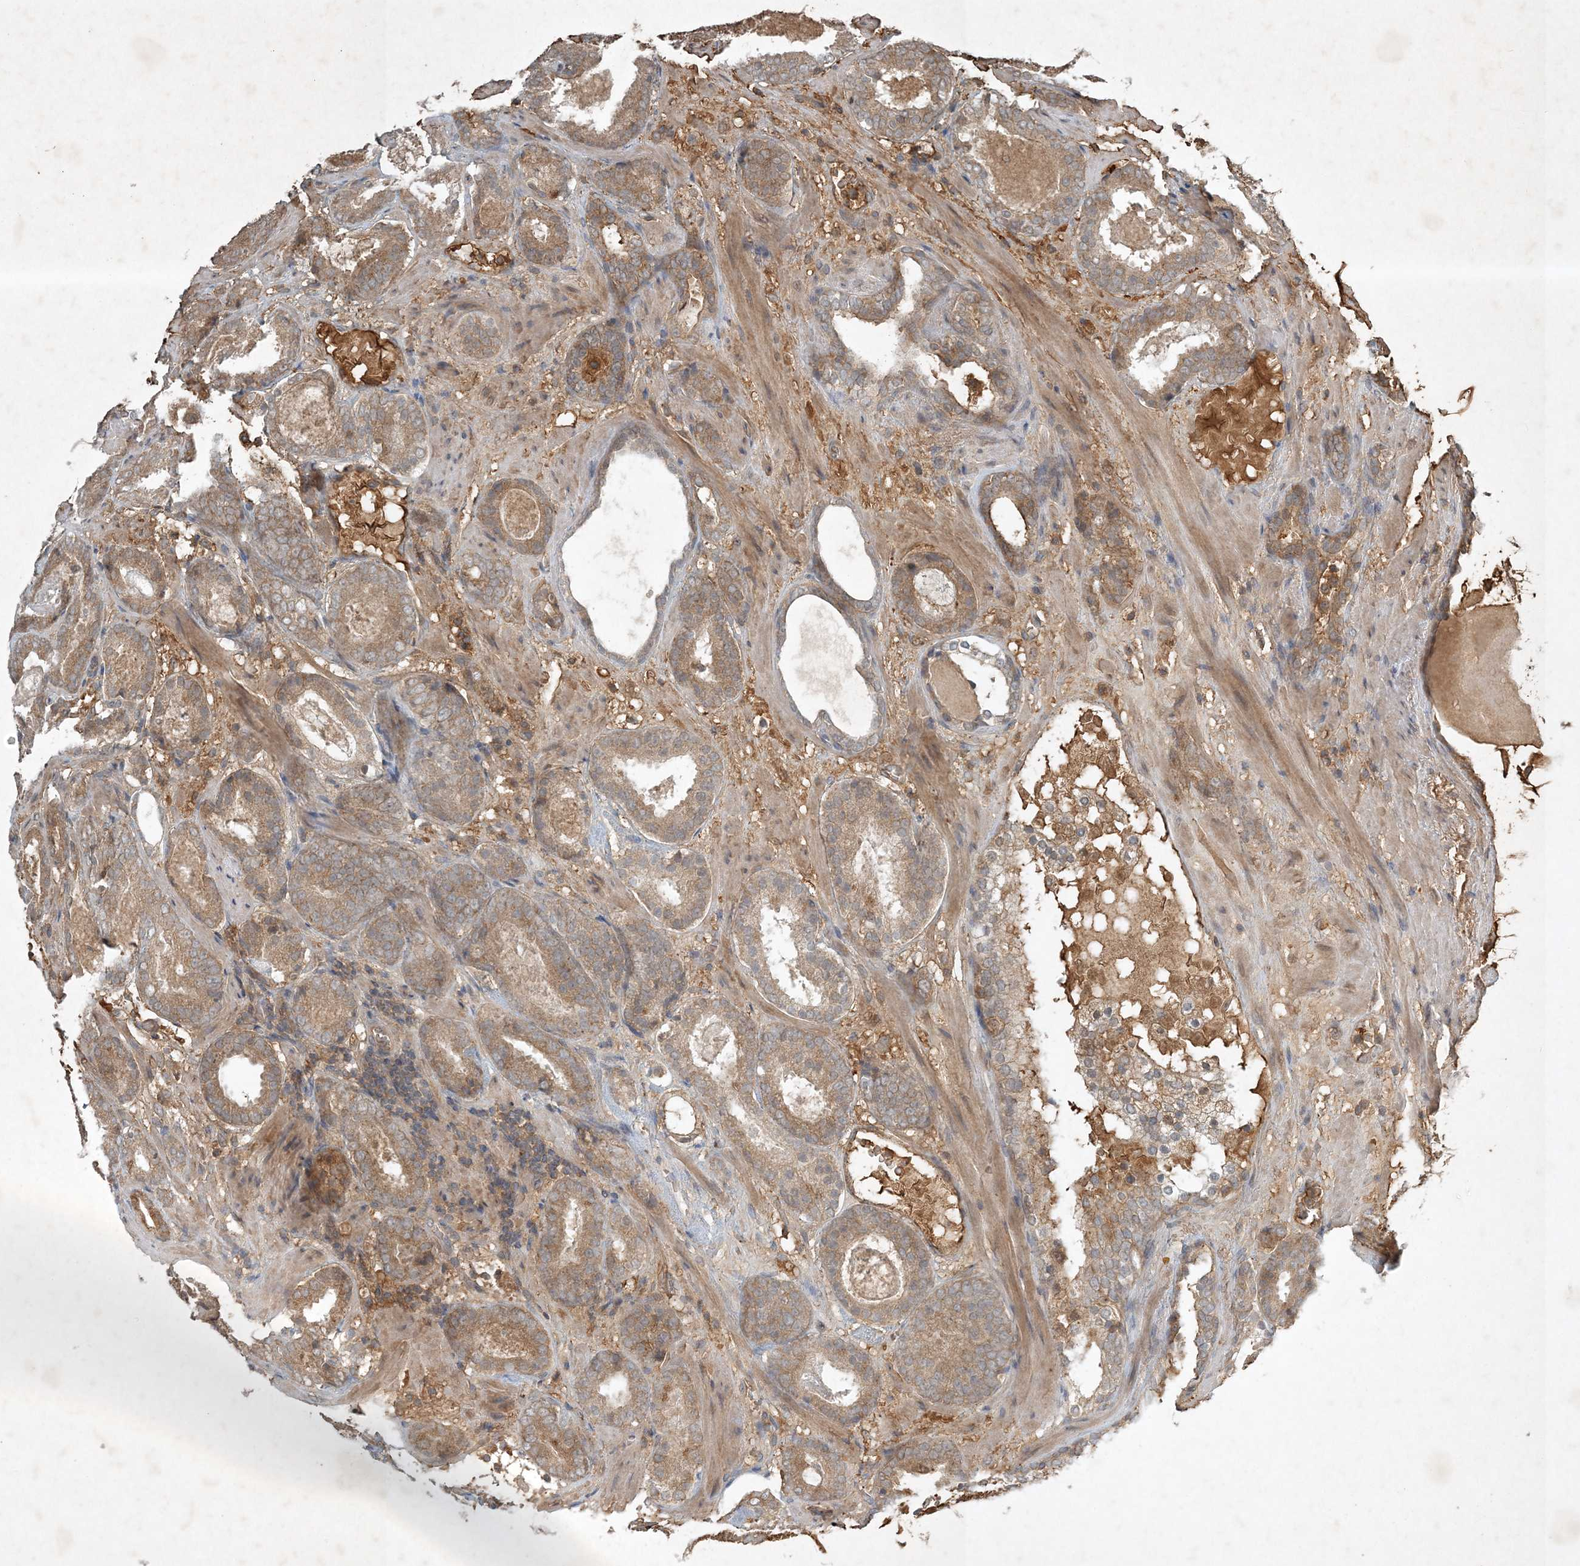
{"staining": {"intensity": "moderate", "quantity": ">75%", "location": "cytoplasmic/membranous"}, "tissue": "prostate cancer", "cell_type": "Tumor cells", "image_type": "cancer", "snomed": [{"axis": "morphology", "description": "Adenocarcinoma, Low grade"}, {"axis": "topography", "description": "Prostate"}], "caption": "IHC staining of prostate cancer (low-grade adenocarcinoma), which displays medium levels of moderate cytoplasmic/membranous staining in approximately >75% of tumor cells indicating moderate cytoplasmic/membranous protein expression. The staining was performed using DAB (3,3'-diaminobenzidine) (brown) for protein detection and nuclei were counterstained in hematoxylin (blue).", "gene": "TNFAIP6", "patient": {"sex": "male", "age": 69}}